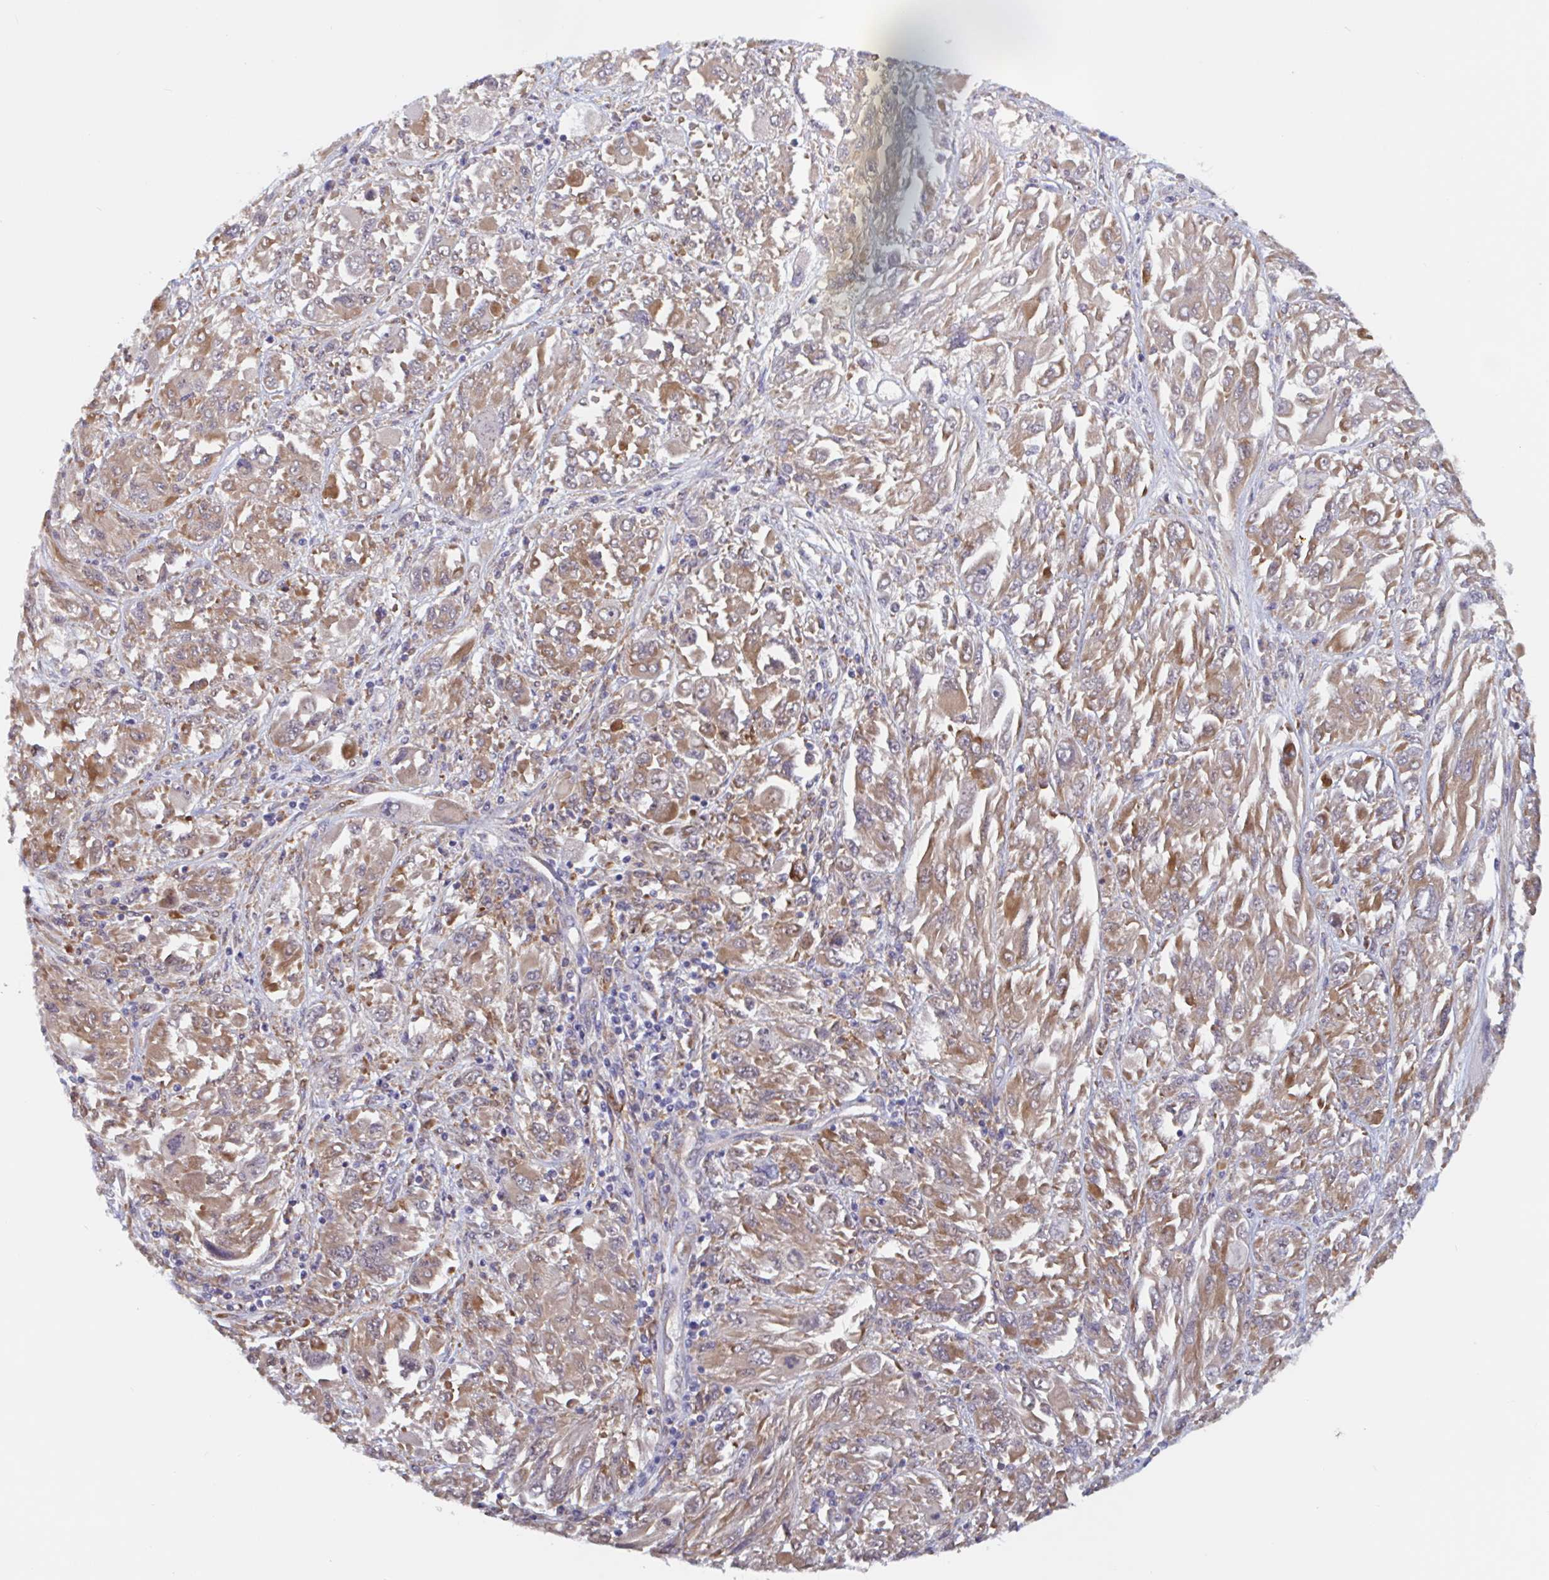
{"staining": {"intensity": "moderate", "quantity": ">75%", "location": "cytoplasmic/membranous"}, "tissue": "melanoma", "cell_type": "Tumor cells", "image_type": "cancer", "snomed": [{"axis": "morphology", "description": "Malignant melanoma, NOS"}, {"axis": "topography", "description": "Skin"}], "caption": "Protein analysis of melanoma tissue shows moderate cytoplasmic/membranous staining in about >75% of tumor cells.", "gene": "SNX8", "patient": {"sex": "female", "age": 91}}